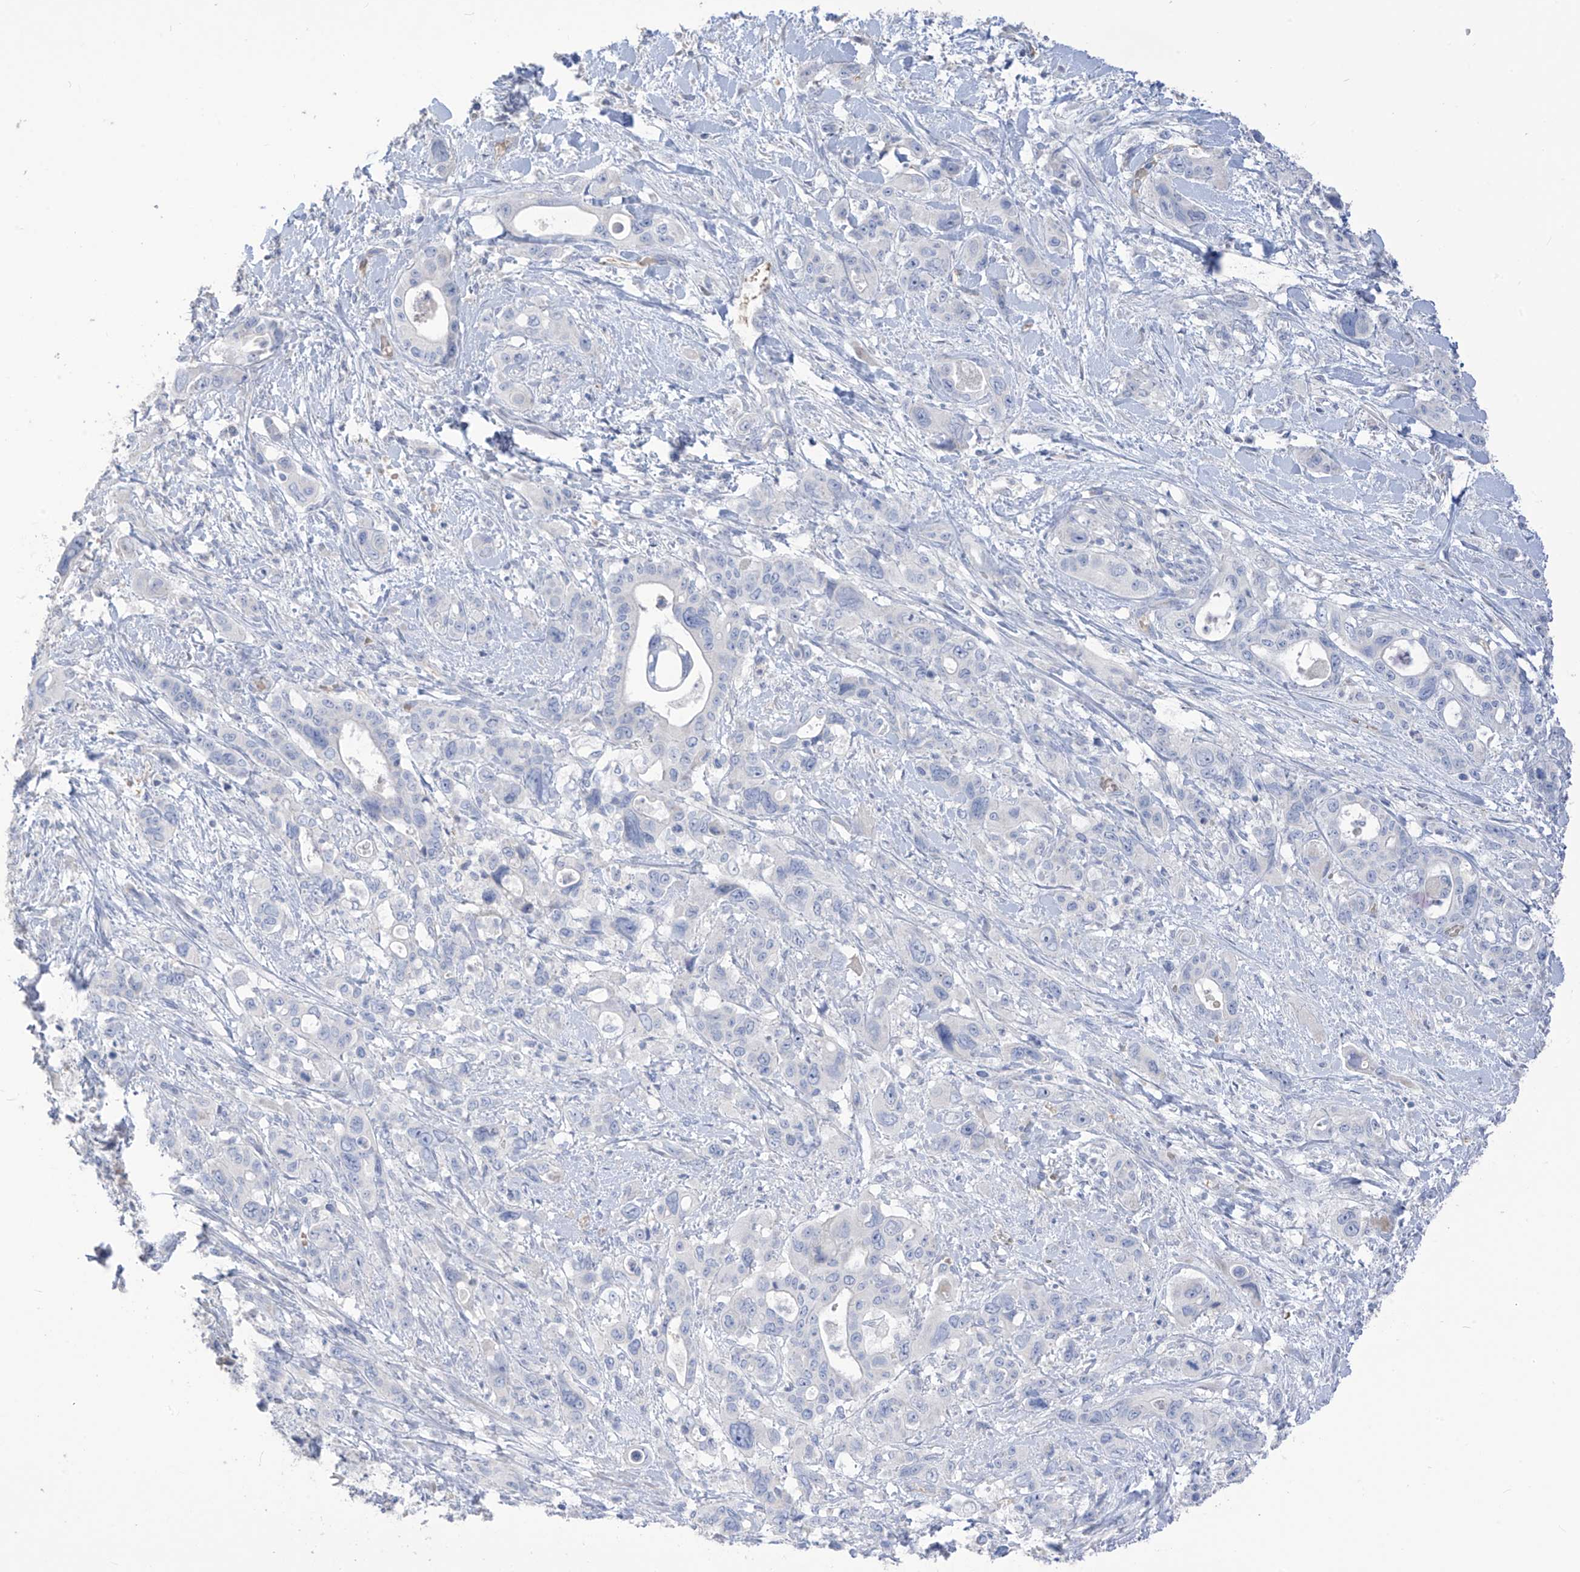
{"staining": {"intensity": "negative", "quantity": "none", "location": "none"}, "tissue": "pancreatic cancer", "cell_type": "Tumor cells", "image_type": "cancer", "snomed": [{"axis": "morphology", "description": "Adenocarcinoma, NOS"}, {"axis": "topography", "description": "Pancreas"}], "caption": "Tumor cells show no significant protein expression in pancreatic cancer (adenocarcinoma).", "gene": "ASPRV1", "patient": {"sex": "male", "age": 46}}